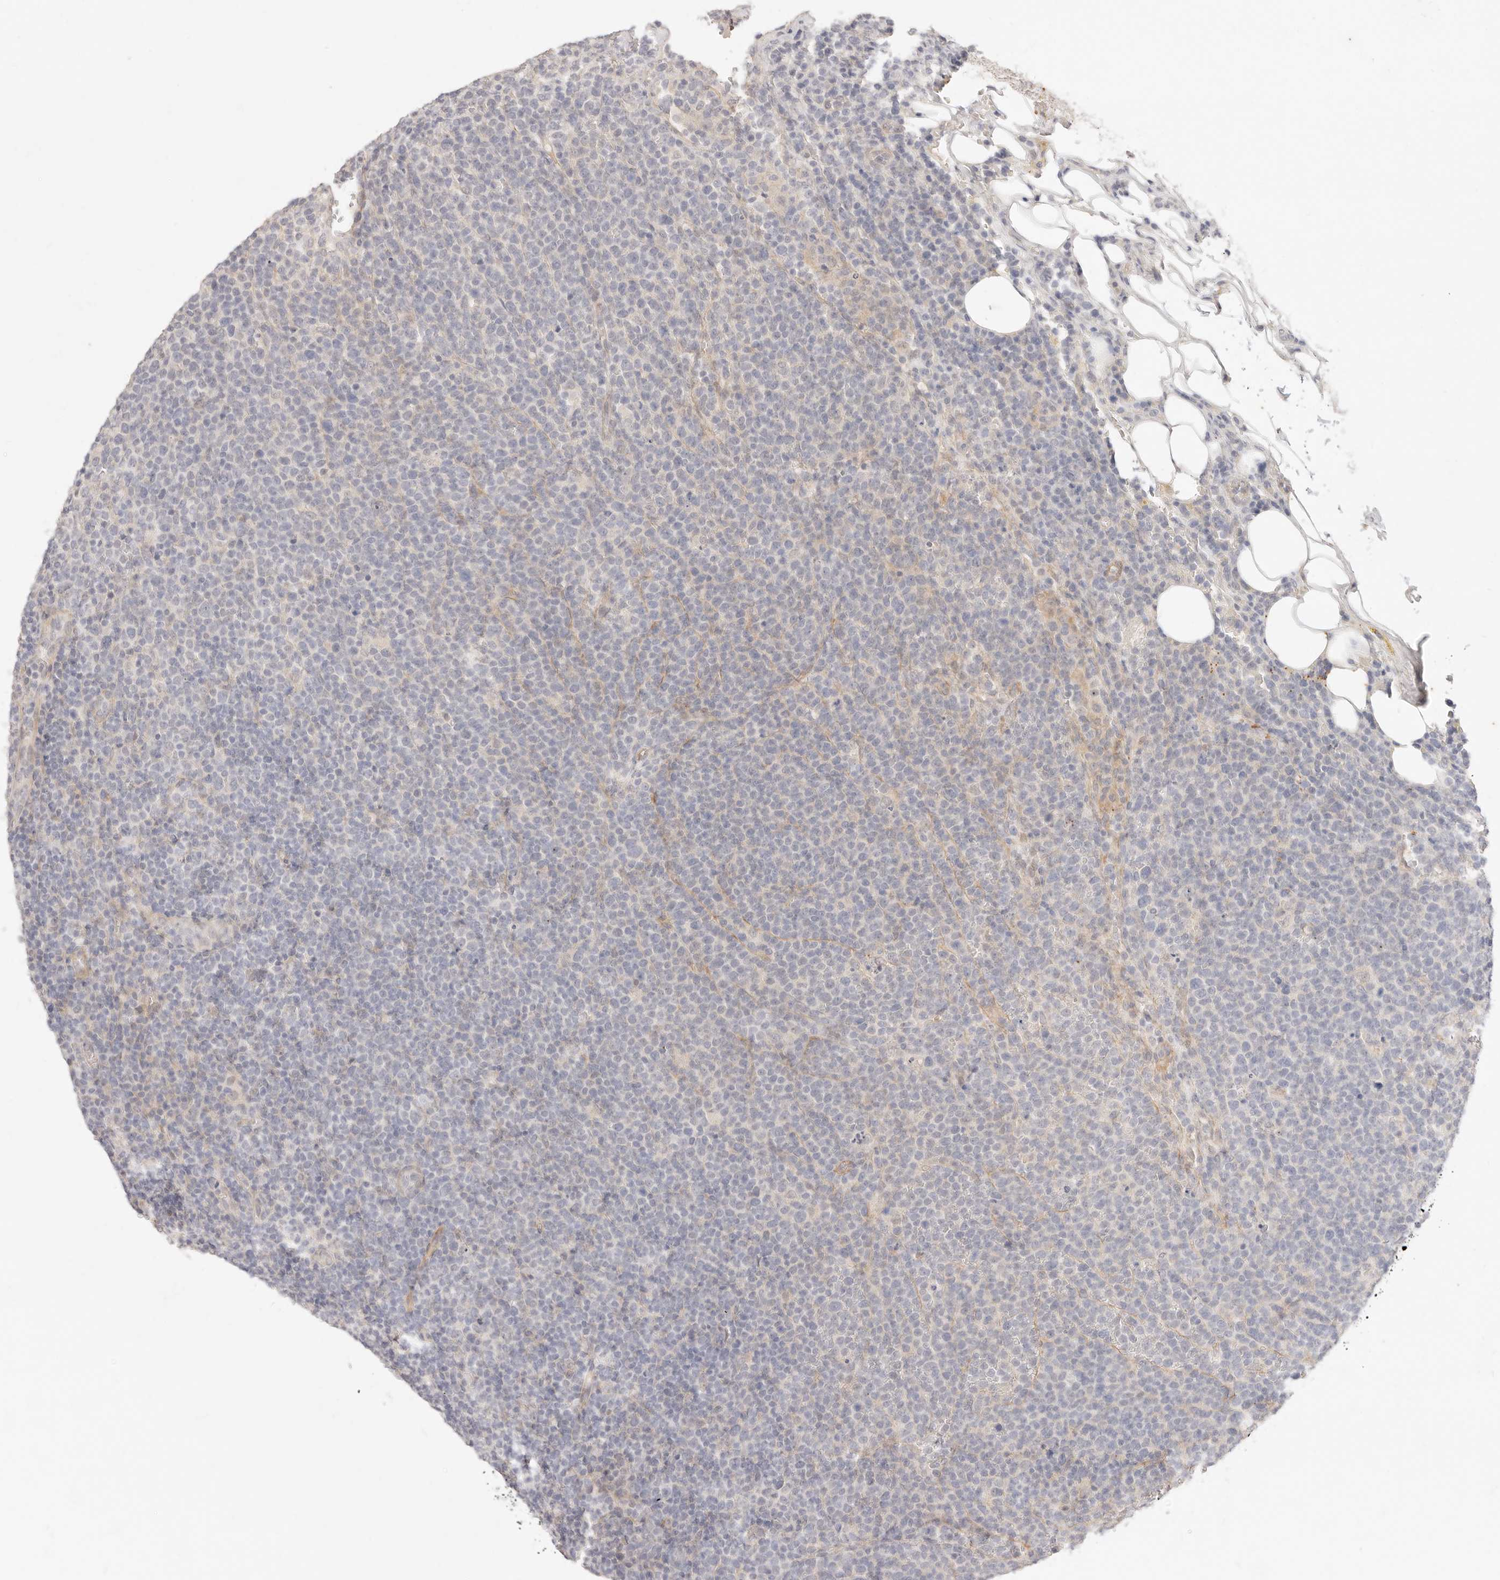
{"staining": {"intensity": "negative", "quantity": "none", "location": "none"}, "tissue": "lymphoma", "cell_type": "Tumor cells", "image_type": "cancer", "snomed": [{"axis": "morphology", "description": "Malignant lymphoma, non-Hodgkin's type, High grade"}, {"axis": "topography", "description": "Lymph node"}], "caption": "Immunohistochemistry of human lymphoma exhibits no staining in tumor cells.", "gene": "UBXN10", "patient": {"sex": "male", "age": 61}}